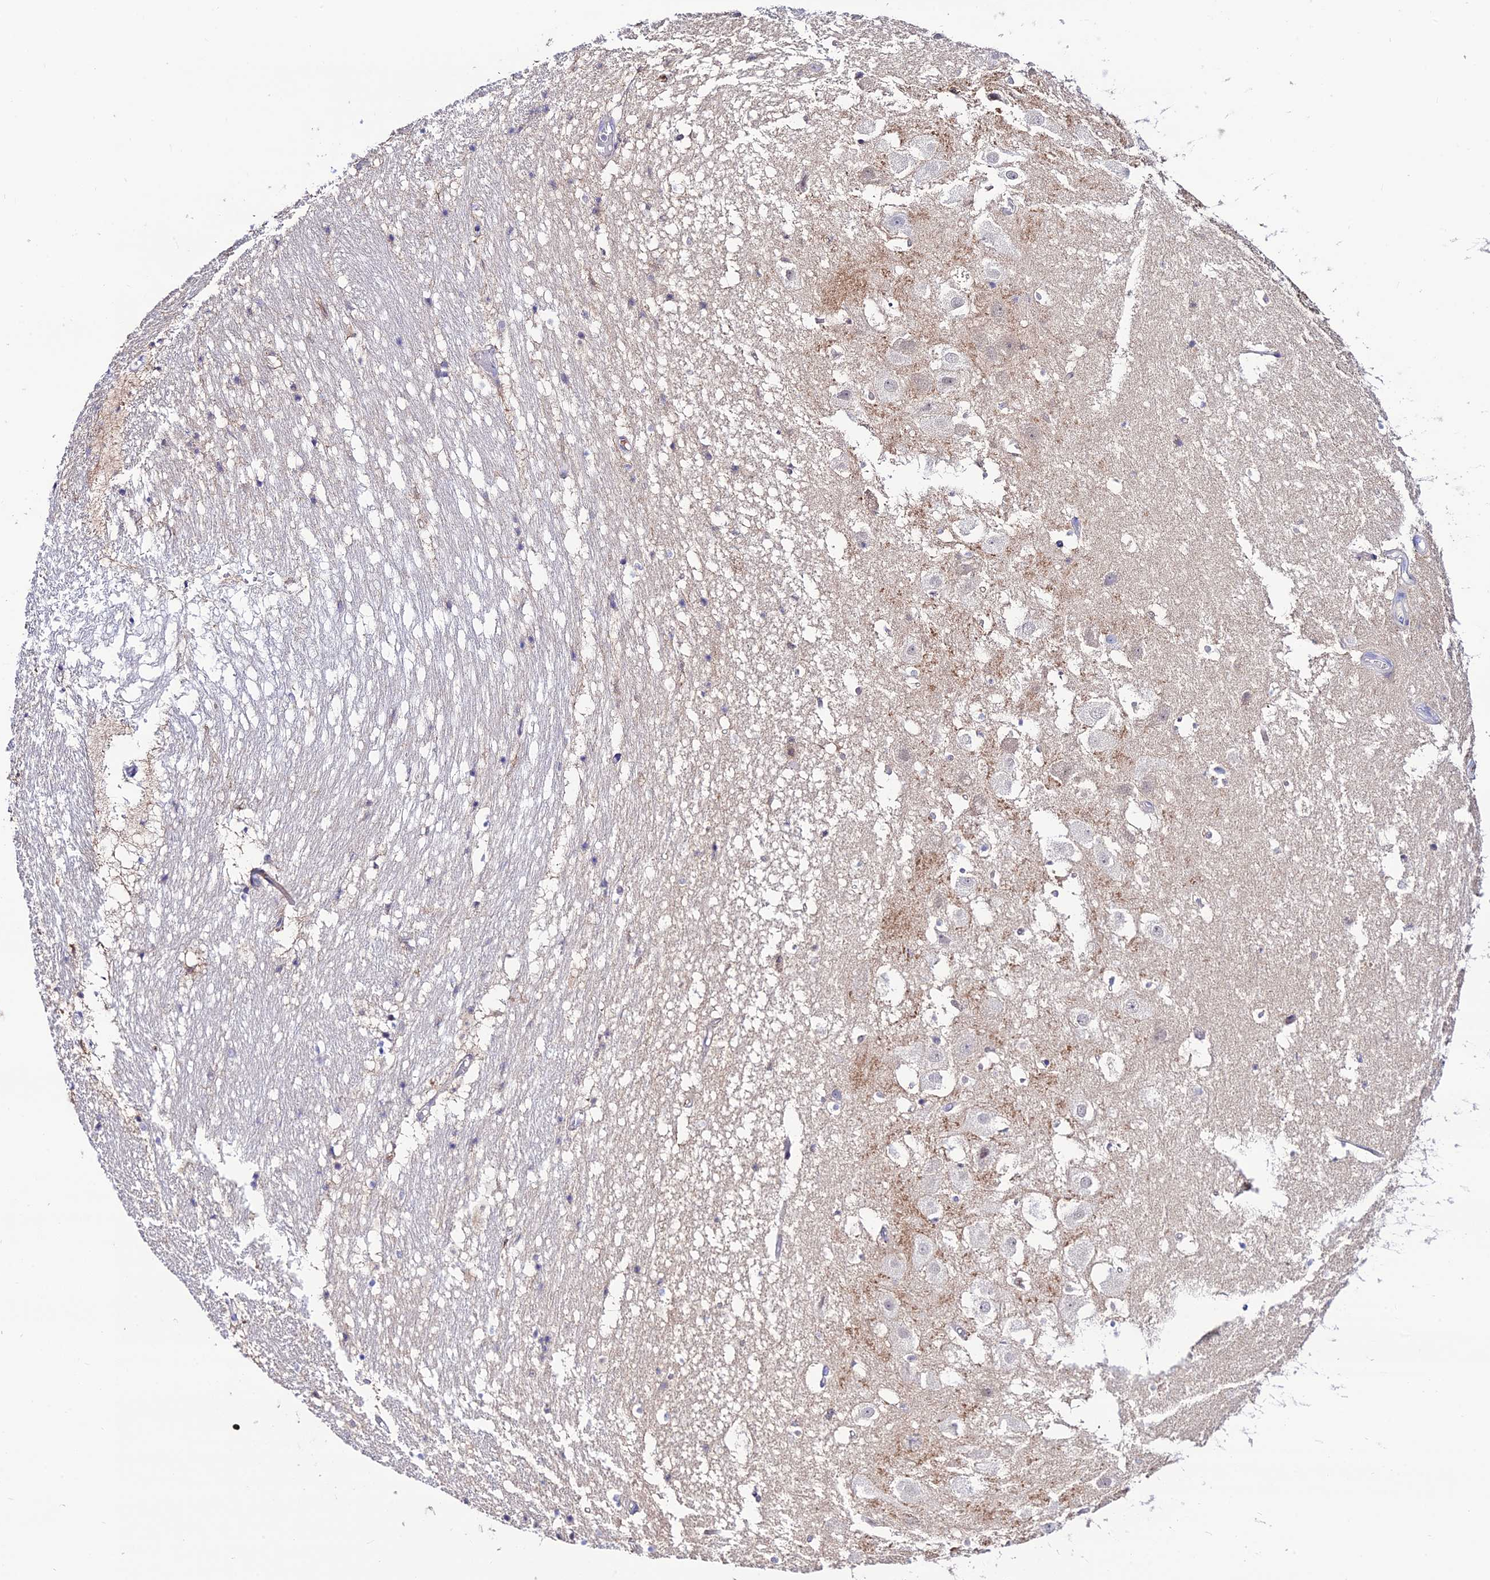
{"staining": {"intensity": "negative", "quantity": "none", "location": "none"}, "tissue": "hippocampus", "cell_type": "Glial cells", "image_type": "normal", "snomed": [{"axis": "morphology", "description": "Normal tissue, NOS"}, {"axis": "topography", "description": "Hippocampus"}], "caption": "Immunohistochemistry (IHC) of benign hippocampus demonstrates no positivity in glial cells. (Stains: DAB immunohistochemistry with hematoxylin counter stain, Microscopy: brightfield microscopy at high magnification).", "gene": "NLRP9", "patient": {"sex": "female", "age": 52}}